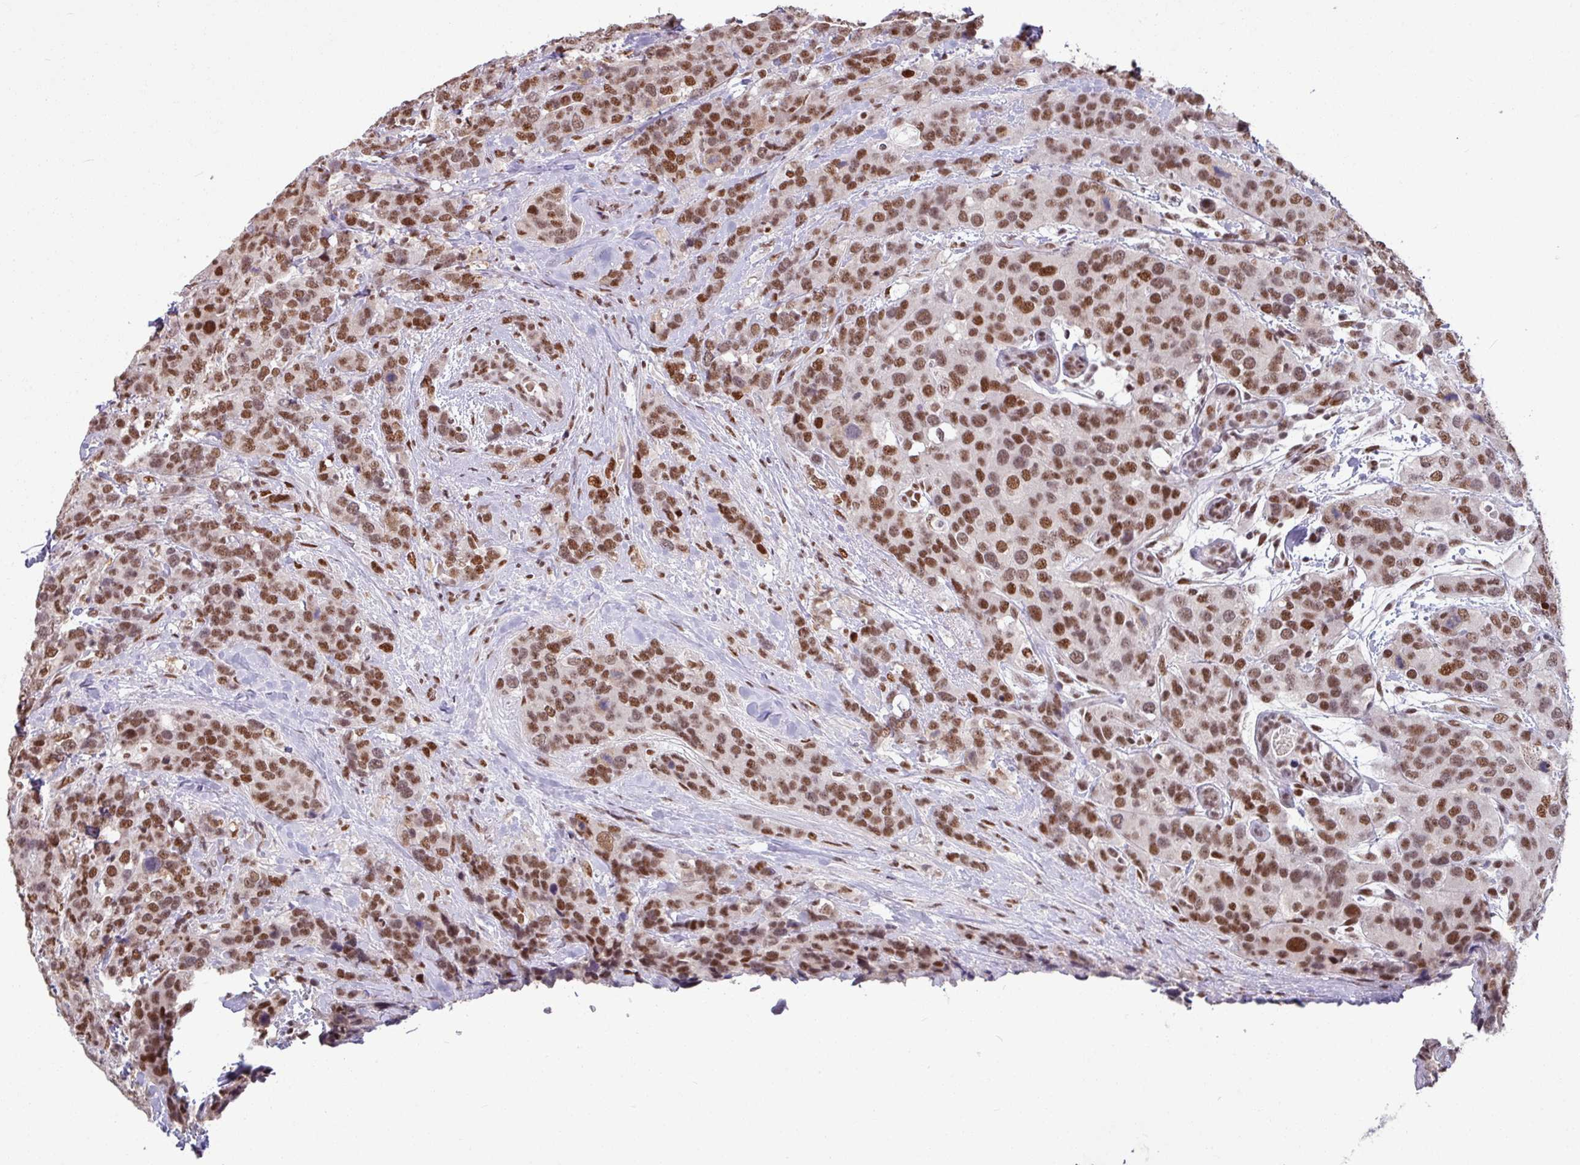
{"staining": {"intensity": "moderate", "quantity": ">75%", "location": "nuclear"}, "tissue": "breast cancer", "cell_type": "Tumor cells", "image_type": "cancer", "snomed": [{"axis": "morphology", "description": "Lobular carcinoma"}, {"axis": "topography", "description": "Breast"}], "caption": "An image of human breast cancer (lobular carcinoma) stained for a protein shows moderate nuclear brown staining in tumor cells. (DAB IHC, brown staining for protein, blue staining for nuclei).", "gene": "TDG", "patient": {"sex": "female", "age": 59}}